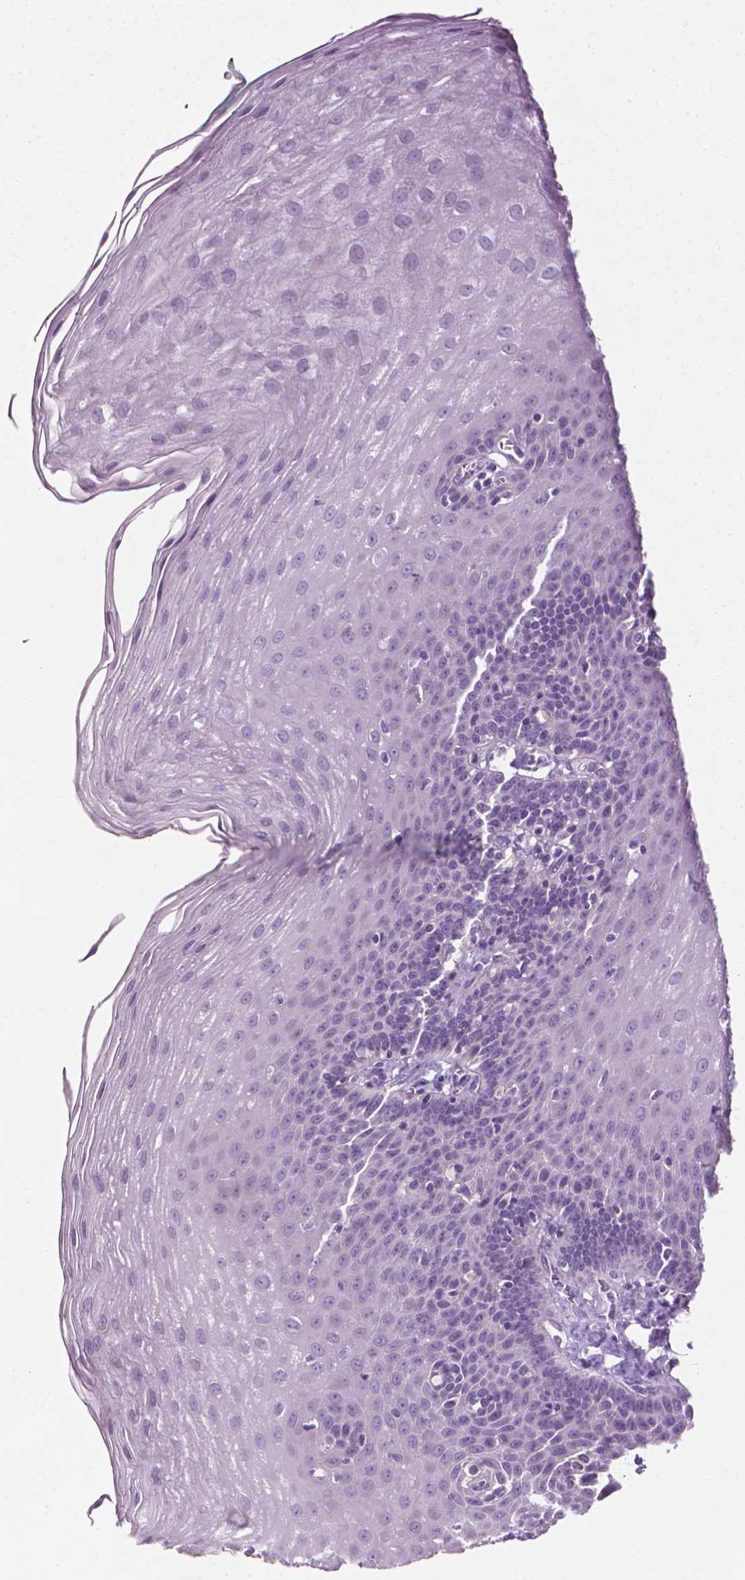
{"staining": {"intensity": "negative", "quantity": "none", "location": "none"}, "tissue": "esophagus", "cell_type": "Squamous epithelial cells", "image_type": "normal", "snomed": [{"axis": "morphology", "description": "Normal tissue, NOS"}, {"axis": "topography", "description": "Esophagus"}], "caption": "Squamous epithelial cells show no significant protein positivity in unremarkable esophagus. (Immunohistochemistry (ihc), brightfield microscopy, high magnification).", "gene": "KRT73", "patient": {"sex": "female", "age": 81}}